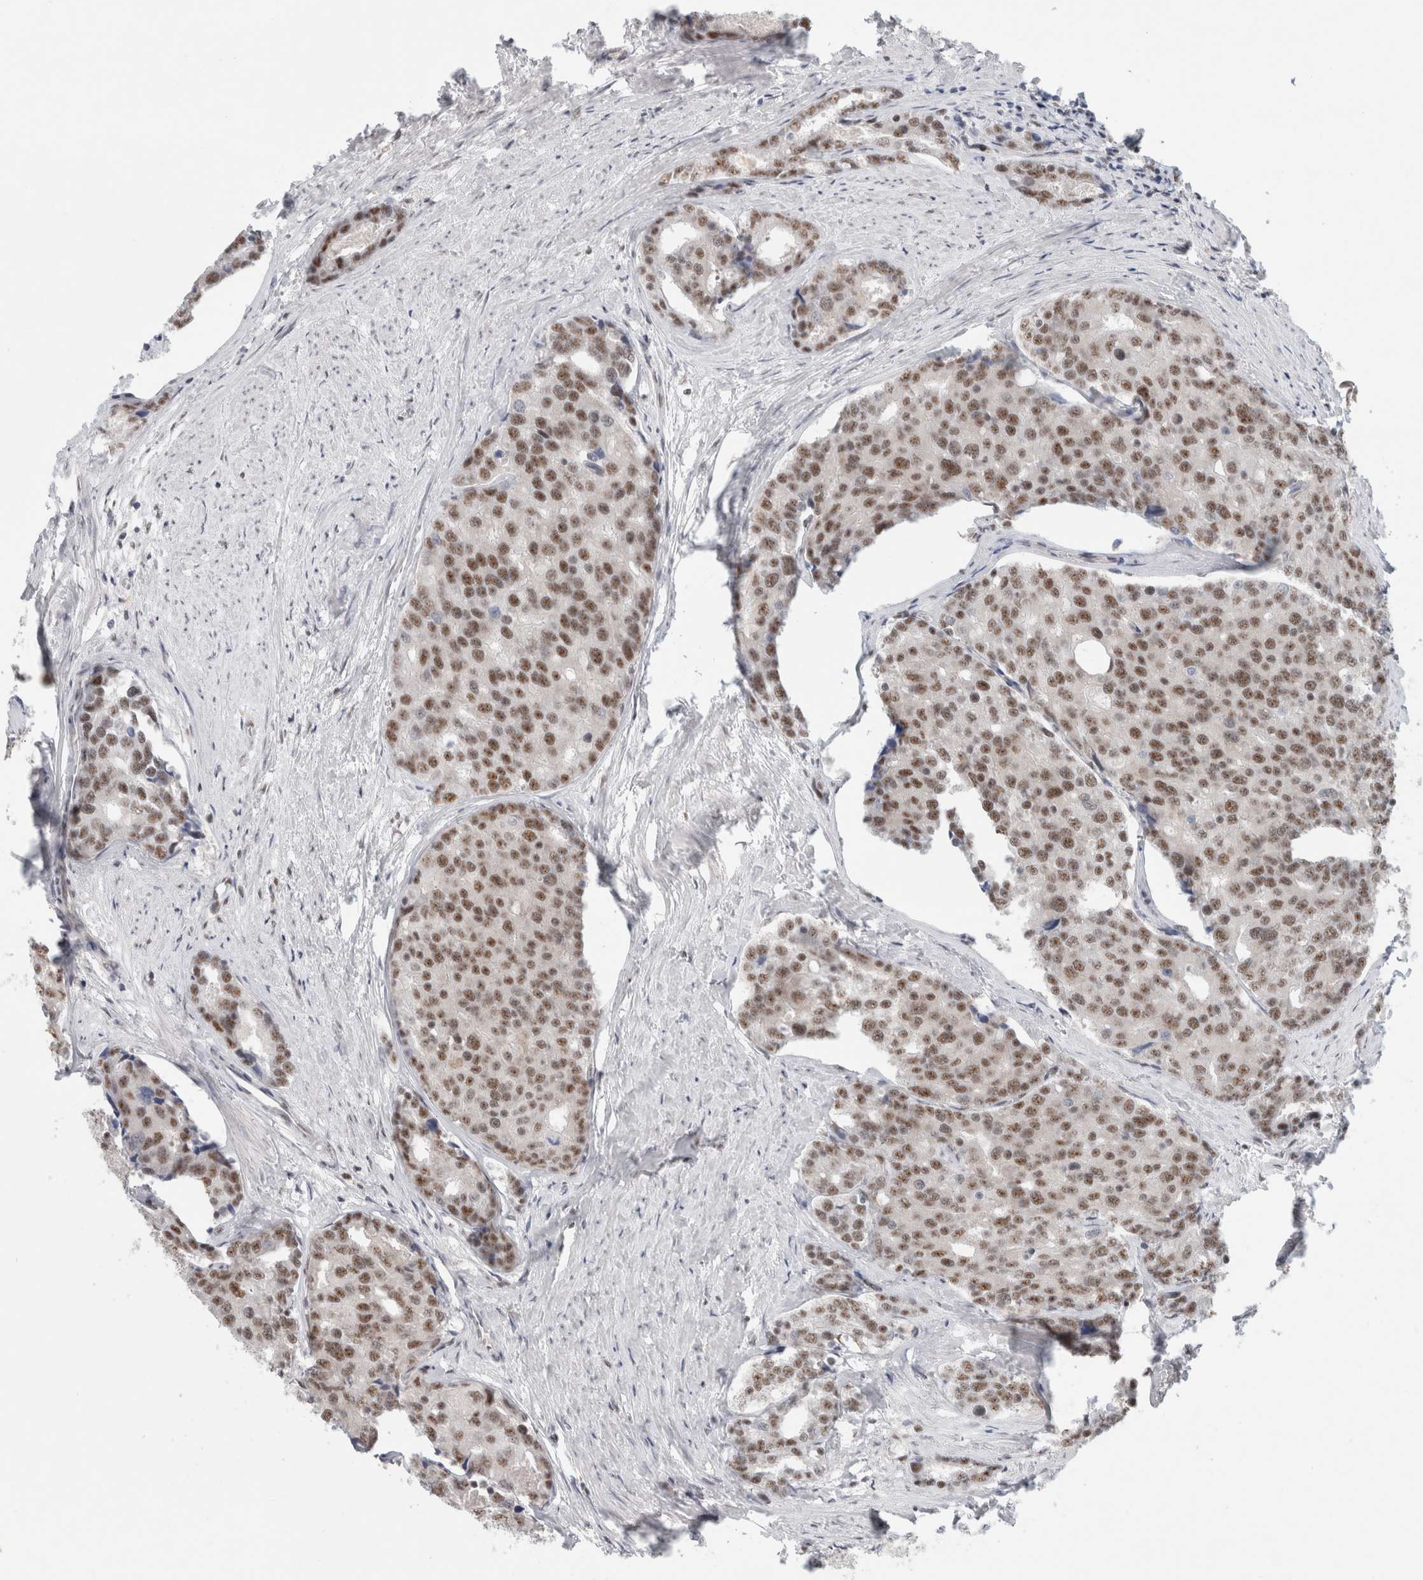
{"staining": {"intensity": "moderate", "quantity": "25%-75%", "location": "nuclear"}, "tissue": "prostate cancer", "cell_type": "Tumor cells", "image_type": "cancer", "snomed": [{"axis": "morphology", "description": "Adenocarcinoma, High grade"}, {"axis": "topography", "description": "Prostate"}], "caption": "Tumor cells reveal moderate nuclear positivity in about 25%-75% of cells in high-grade adenocarcinoma (prostate).", "gene": "TRMT12", "patient": {"sex": "male", "age": 50}}